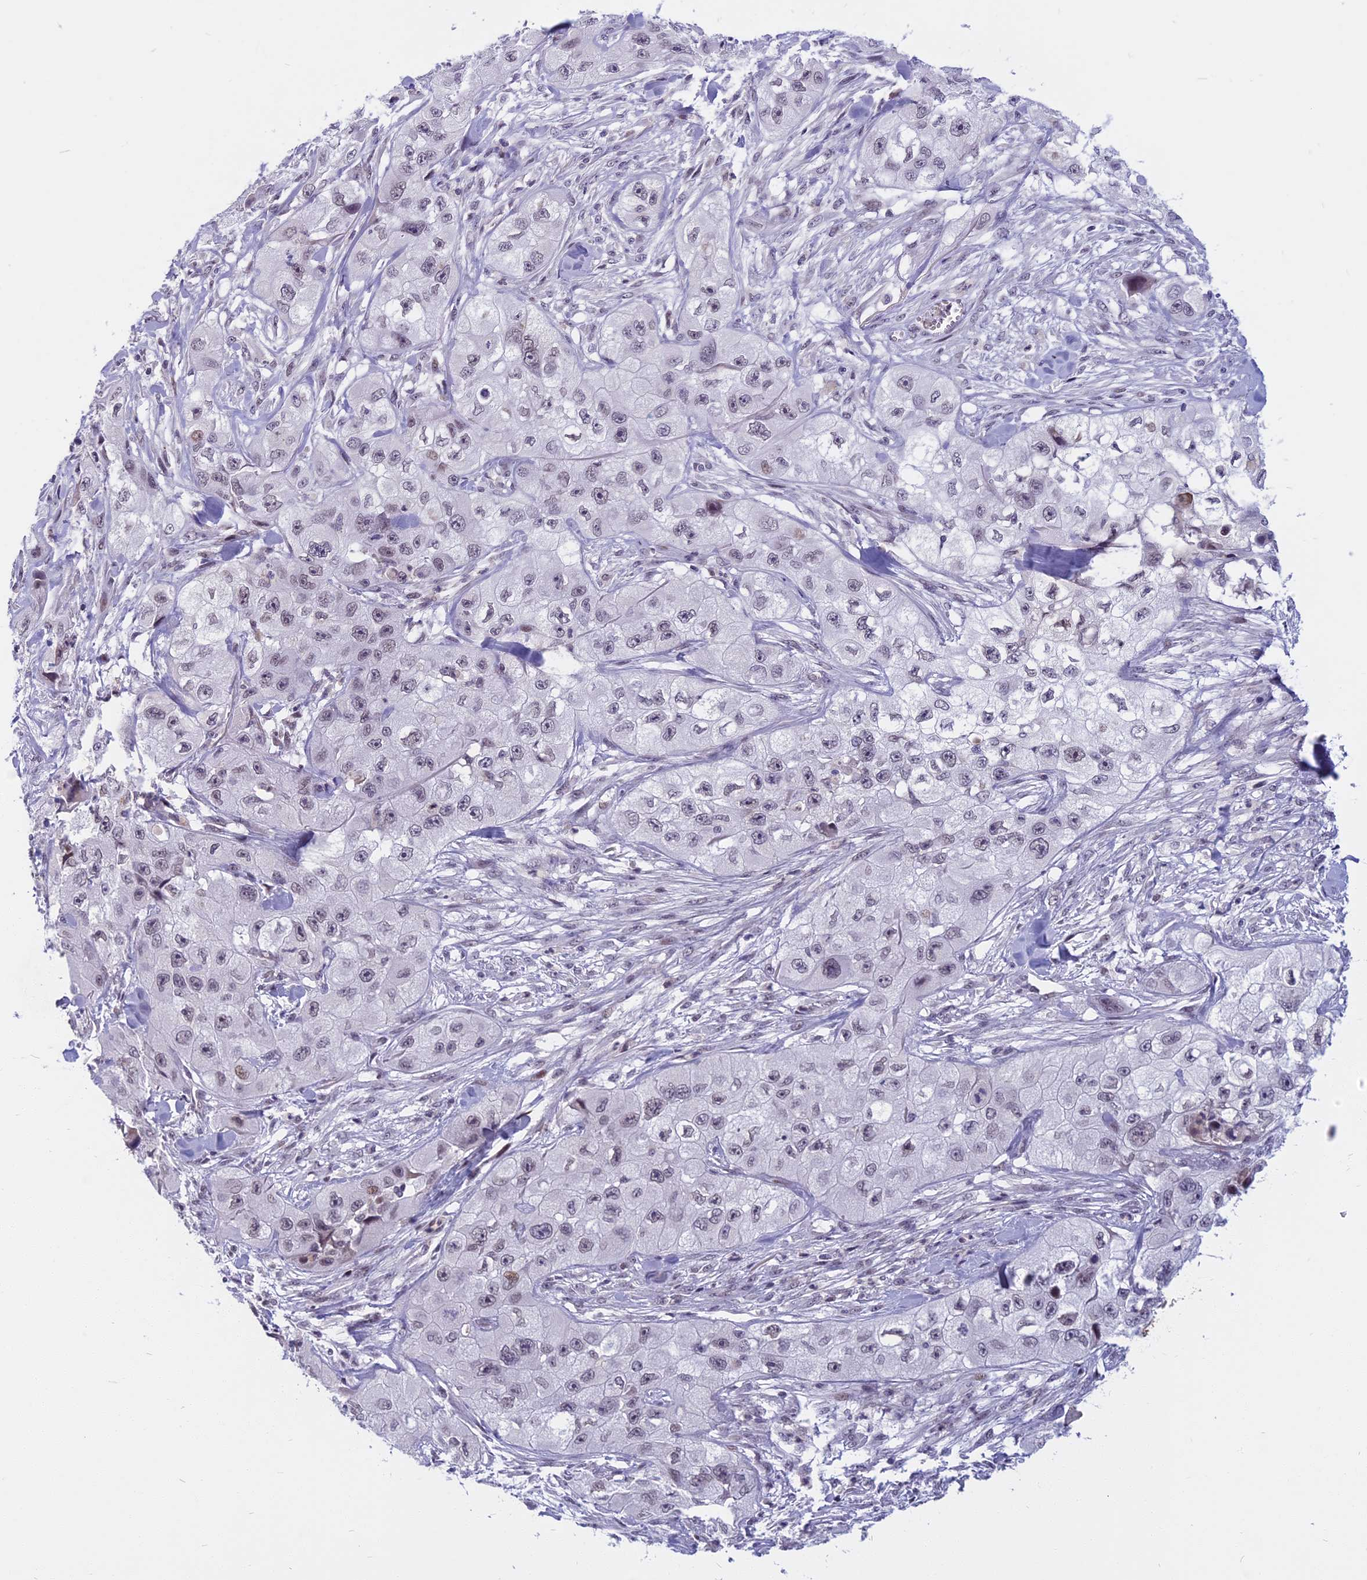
{"staining": {"intensity": "weak", "quantity": "<25%", "location": "nuclear"}, "tissue": "skin cancer", "cell_type": "Tumor cells", "image_type": "cancer", "snomed": [{"axis": "morphology", "description": "Squamous cell carcinoma, NOS"}, {"axis": "topography", "description": "Skin"}, {"axis": "topography", "description": "Subcutis"}], "caption": "High power microscopy micrograph of an IHC micrograph of squamous cell carcinoma (skin), revealing no significant positivity in tumor cells. Nuclei are stained in blue.", "gene": "CDC7", "patient": {"sex": "male", "age": 73}}